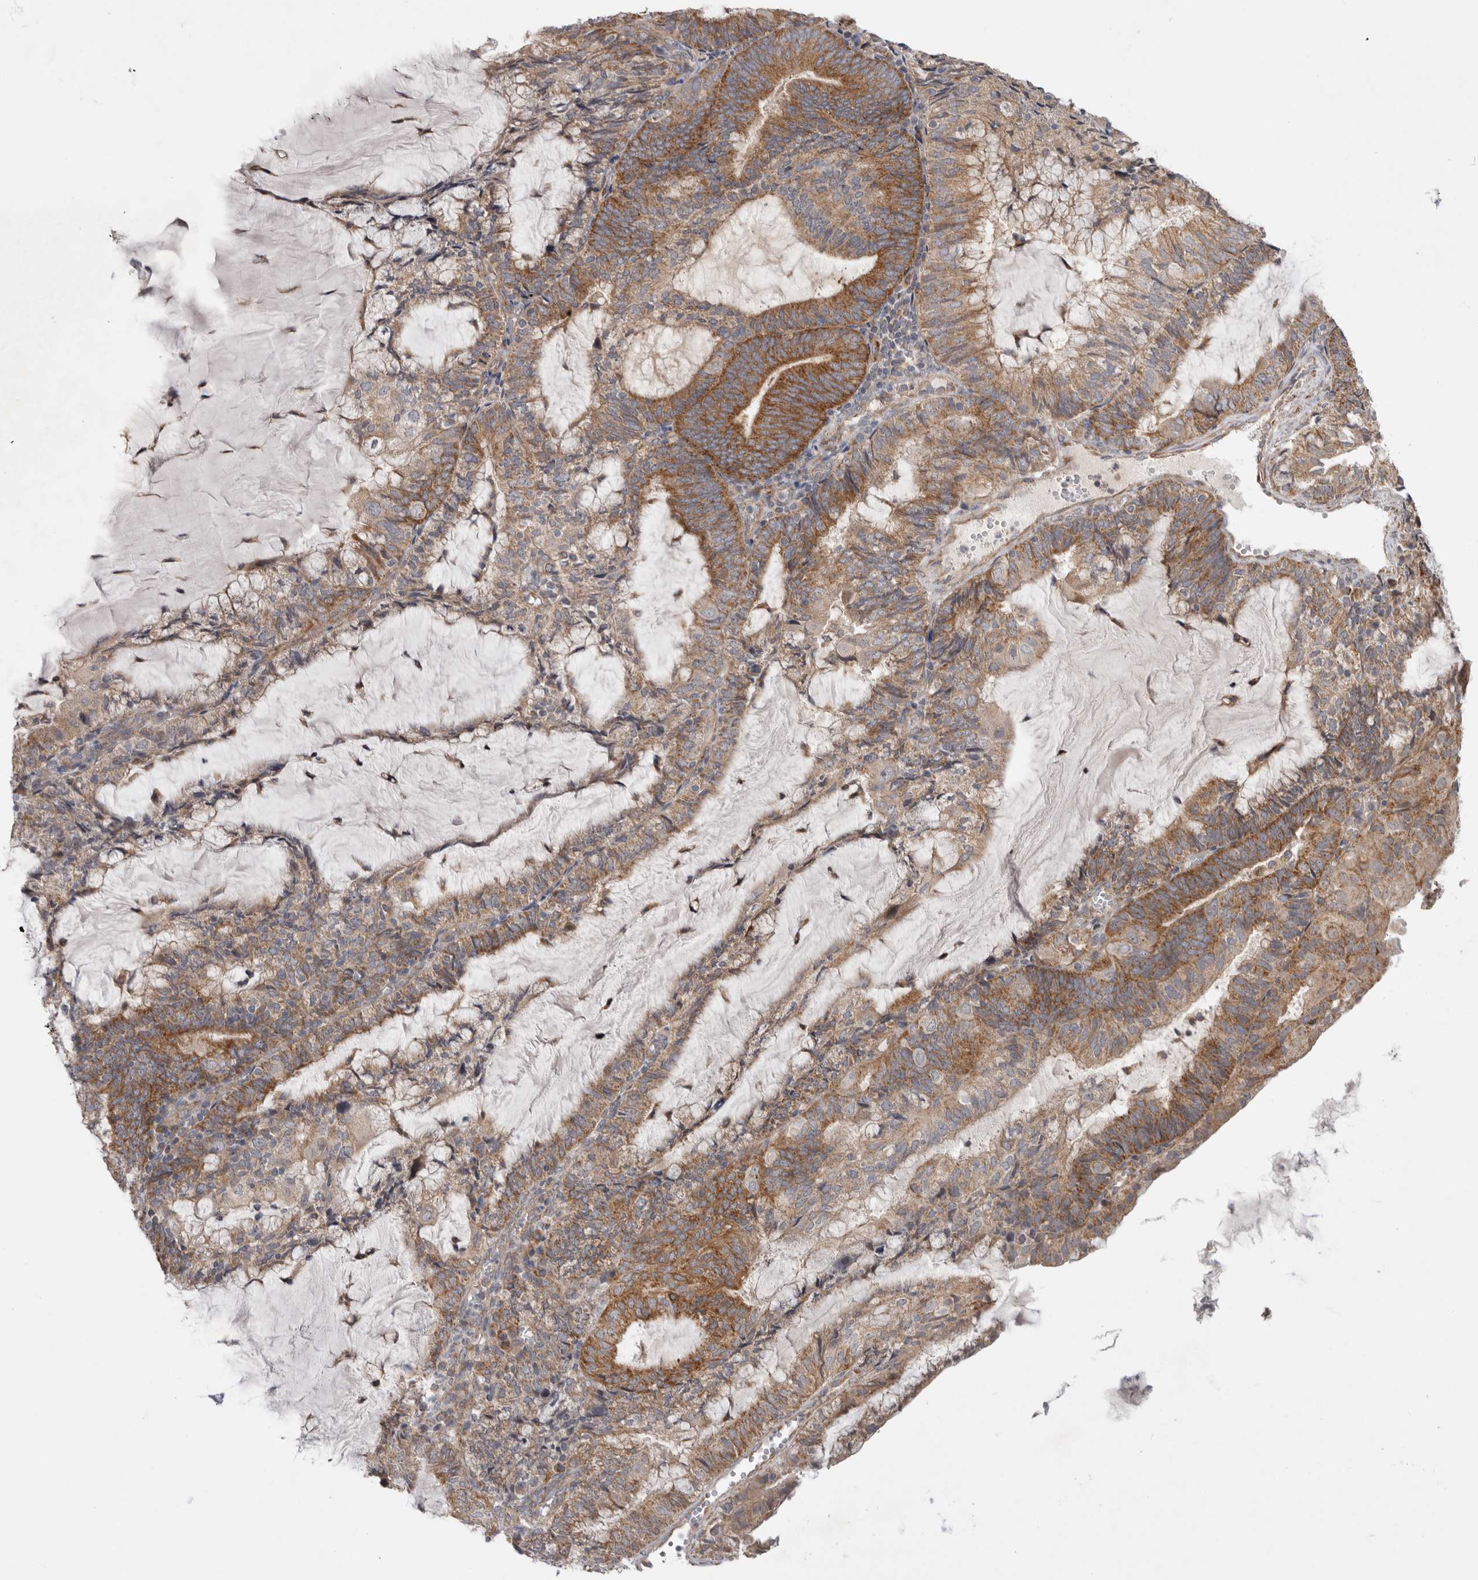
{"staining": {"intensity": "moderate", "quantity": ">75%", "location": "cytoplasmic/membranous"}, "tissue": "endometrial cancer", "cell_type": "Tumor cells", "image_type": "cancer", "snomed": [{"axis": "morphology", "description": "Adenocarcinoma, NOS"}, {"axis": "topography", "description": "Endometrium"}], "caption": "Moderate cytoplasmic/membranous staining for a protein is identified in about >75% of tumor cells of endometrial adenocarcinoma using immunohistochemistry.", "gene": "MTFR1L", "patient": {"sex": "female", "age": 81}}